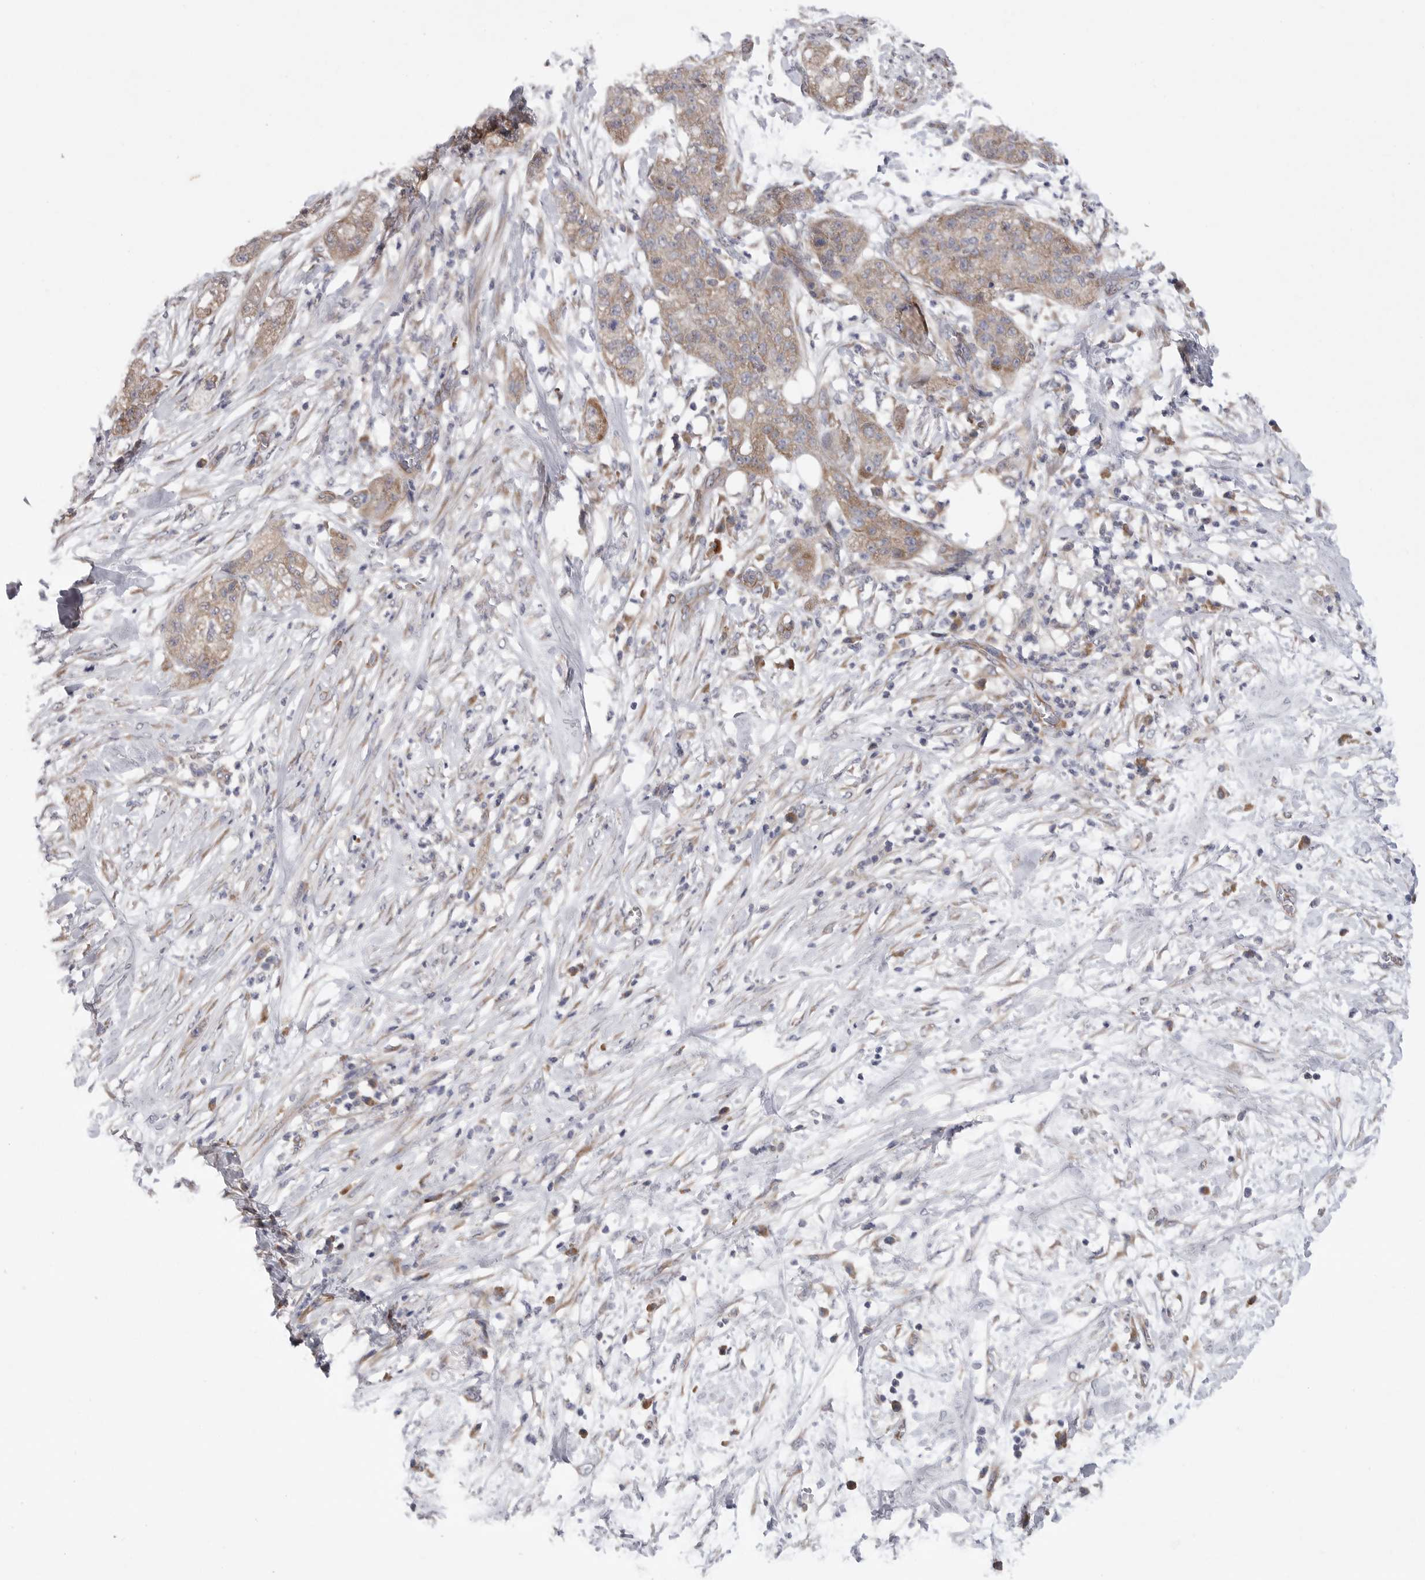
{"staining": {"intensity": "moderate", "quantity": ">75%", "location": "cytoplasmic/membranous"}, "tissue": "pancreatic cancer", "cell_type": "Tumor cells", "image_type": "cancer", "snomed": [{"axis": "morphology", "description": "Adenocarcinoma, NOS"}, {"axis": "topography", "description": "Pancreas"}], "caption": "Protein expression analysis of human pancreatic adenocarcinoma reveals moderate cytoplasmic/membranous staining in about >75% of tumor cells.", "gene": "FBXO43", "patient": {"sex": "female", "age": 78}}